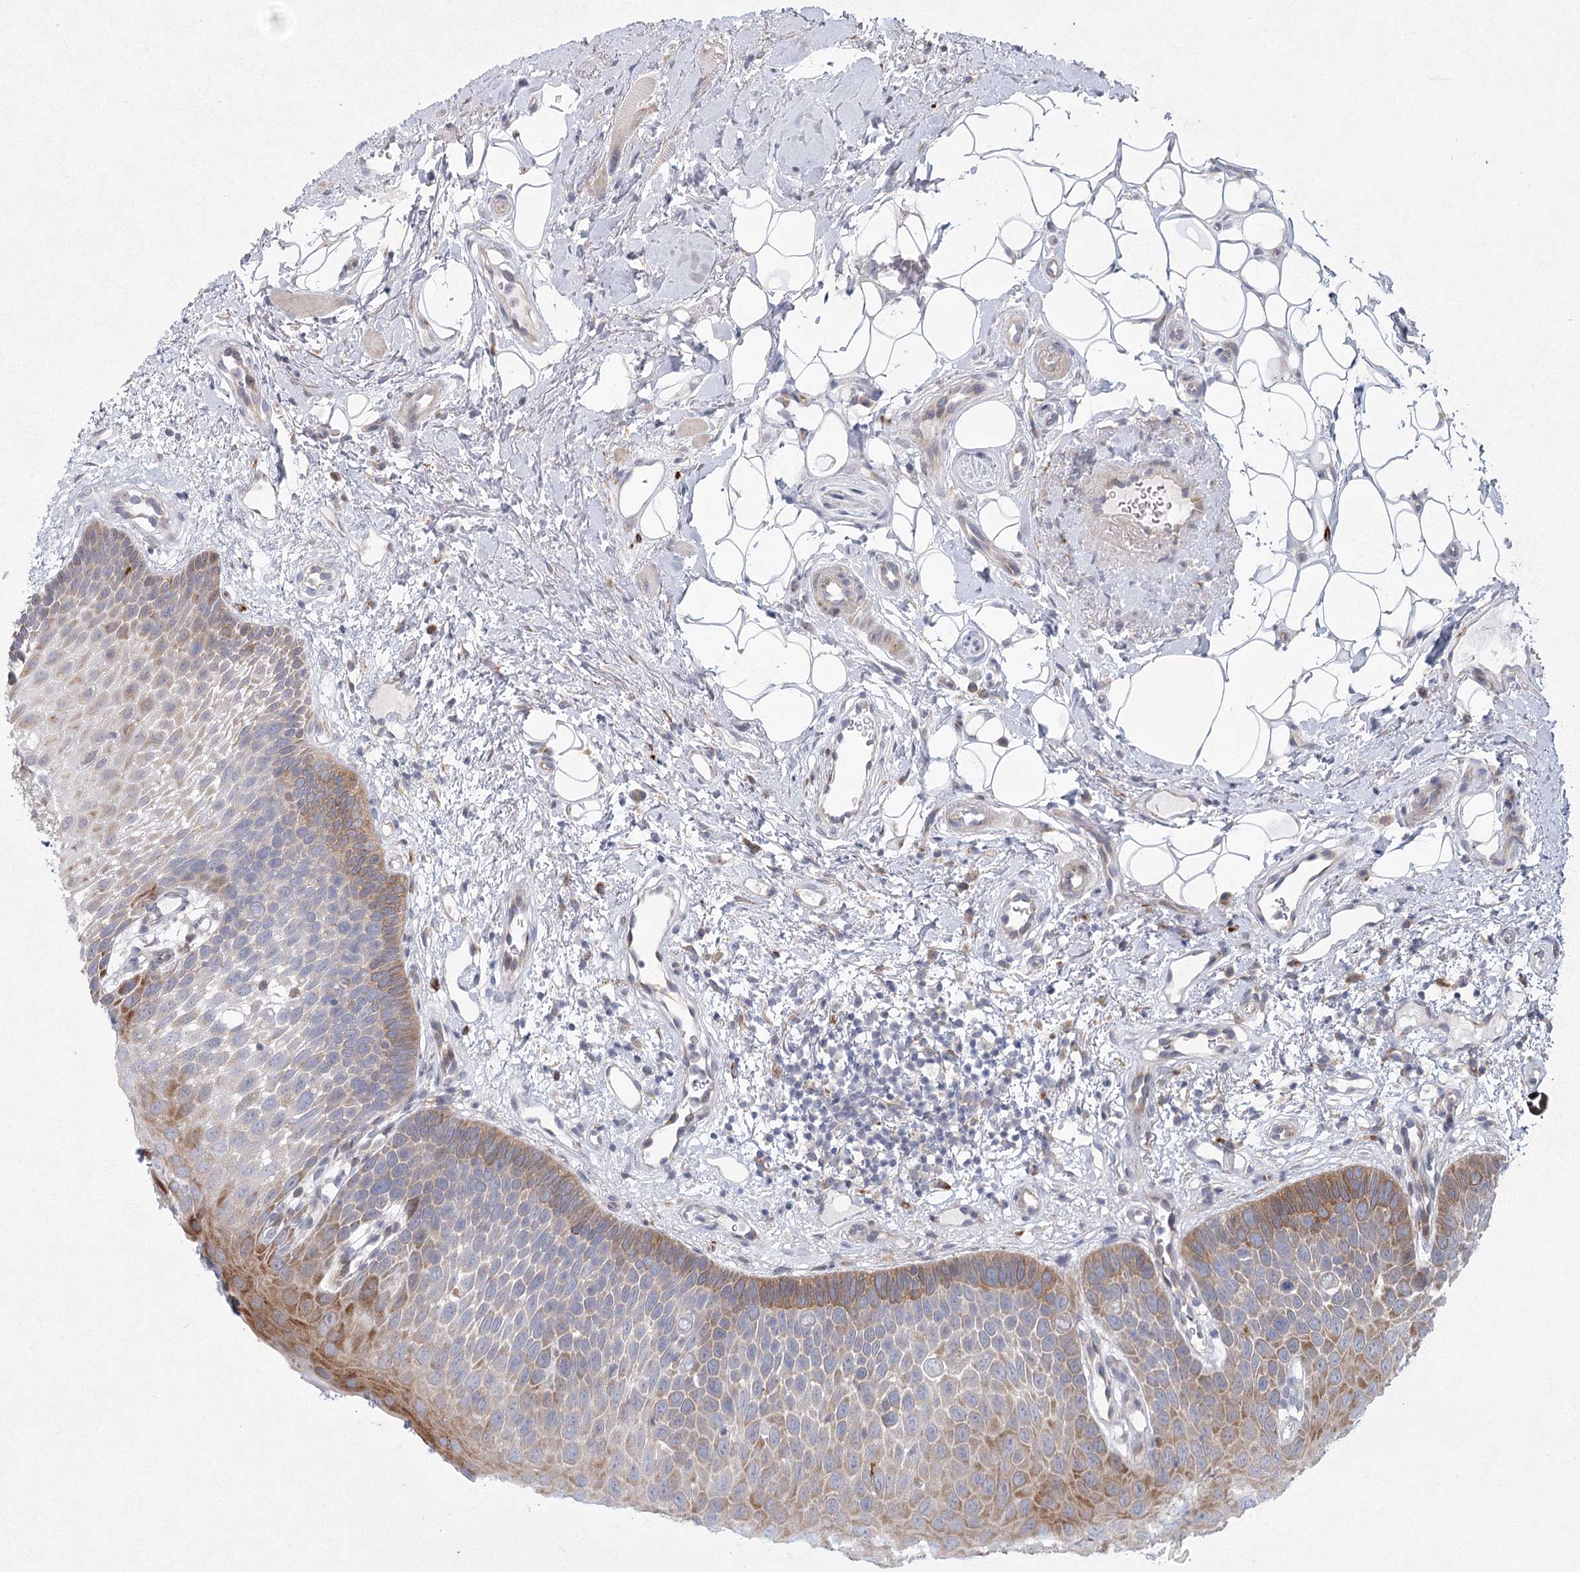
{"staining": {"intensity": "strong", "quantity": "25%-75%", "location": "cytoplasmic/membranous"}, "tissue": "oral mucosa", "cell_type": "Squamous epithelial cells", "image_type": "normal", "snomed": [{"axis": "morphology", "description": "No evidence of malignacy"}, {"axis": "topography", "description": "Oral tissue"}, {"axis": "topography", "description": "Head-Neck"}], "caption": "Immunohistochemistry (IHC) image of unremarkable human oral mucosa stained for a protein (brown), which shows high levels of strong cytoplasmic/membranous staining in about 25%-75% of squamous epithelial cells.", "gene": "FAM110C", "patient": {"sex": "male", "age": 68}}